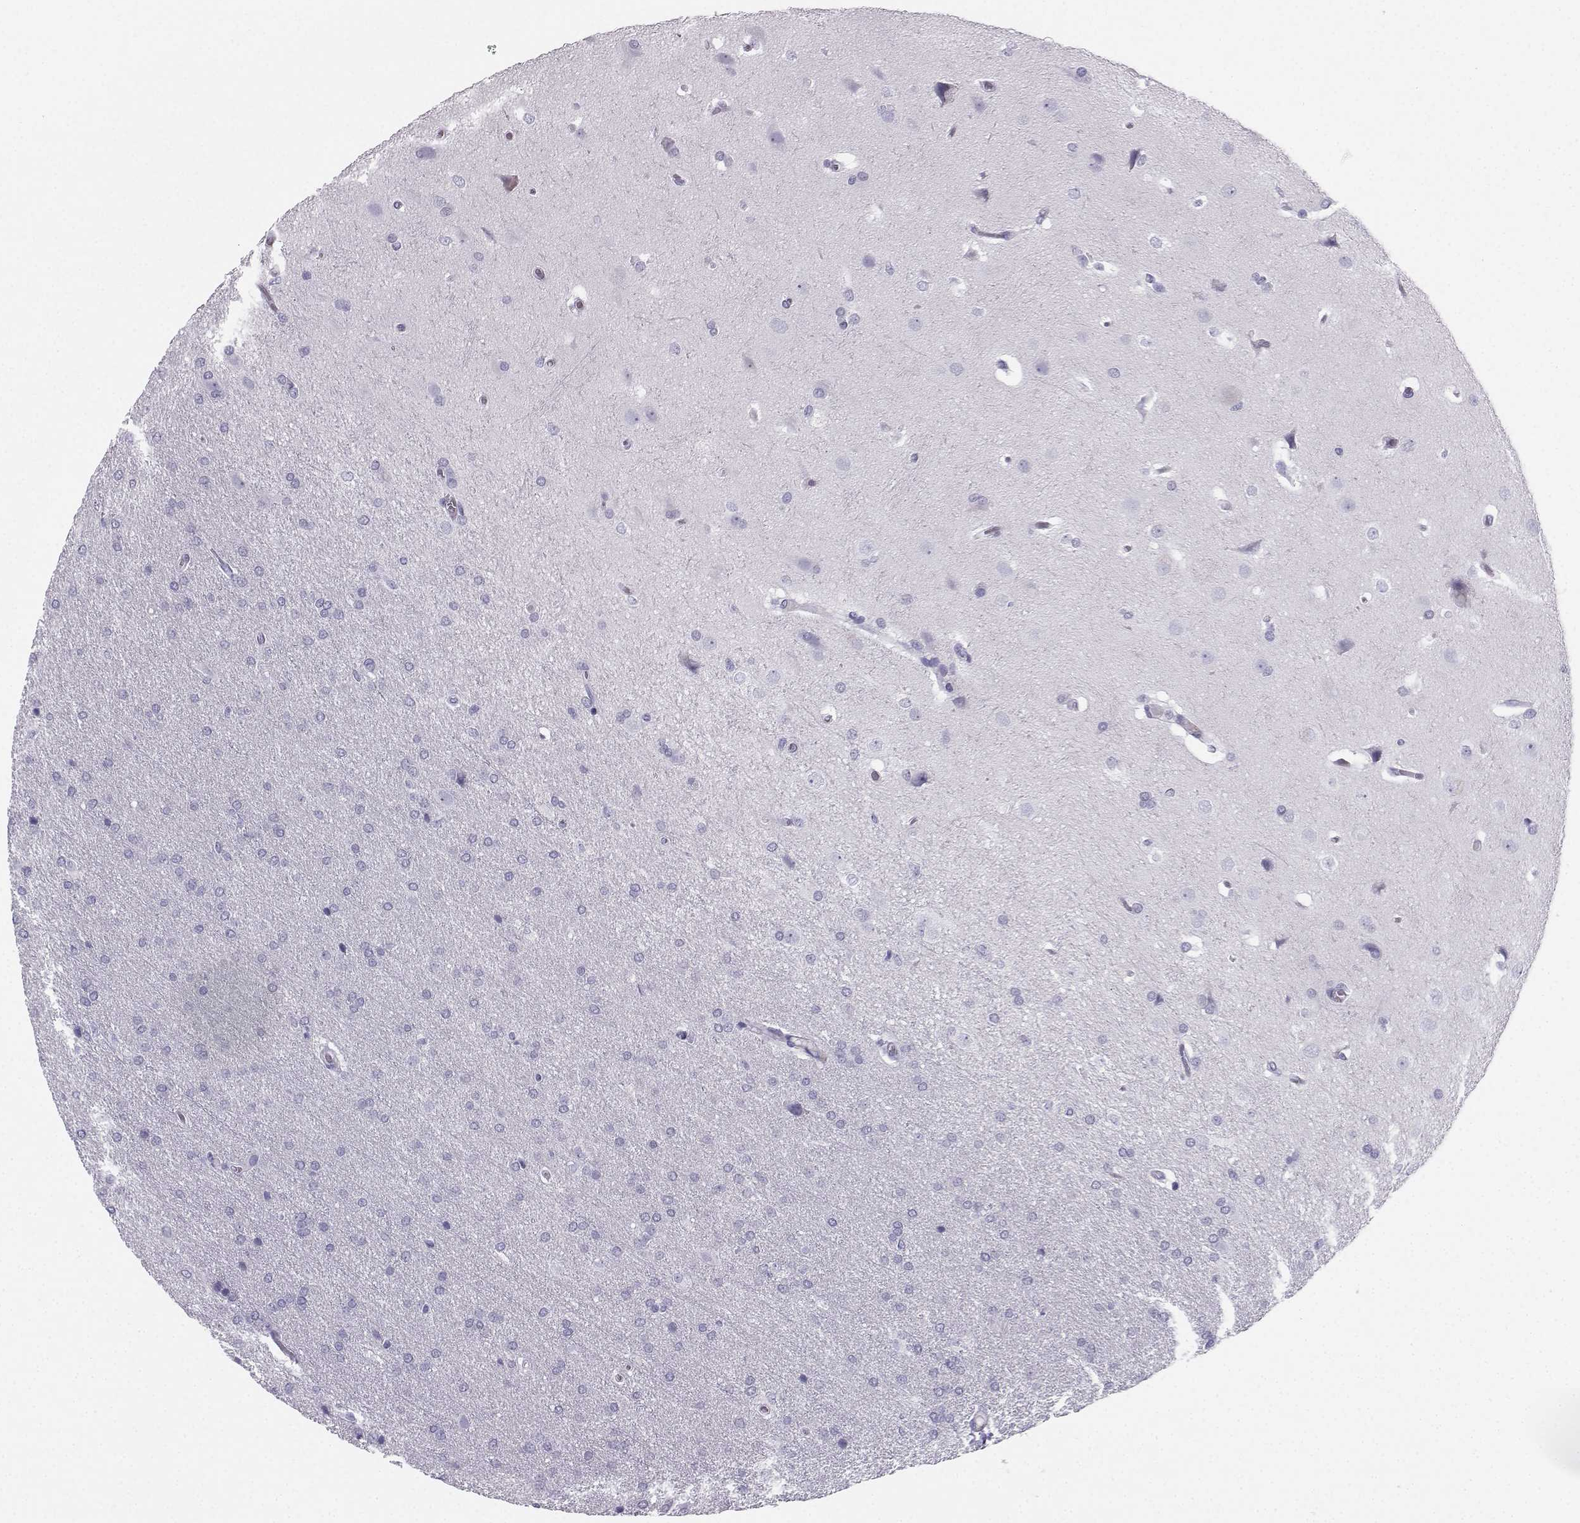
{"staining": {"intensity": "negative", "quantity": "none", "location": "none"}, "tissue": "glioma", "cell_type": "Tumor cells", "image_type": "cancer", "snomed": [{"axis": "morphology", "description": "Glioma, malignant, Low grade"}, {"axis": "topography", "description": "Brain"}], "caption": "Immunohistochemical staining of human malignant low-grade glioma exhibits no significant staining in tumor cells.", "gene": "IQCD", "patient": {"sex": "female", "age": 32}}